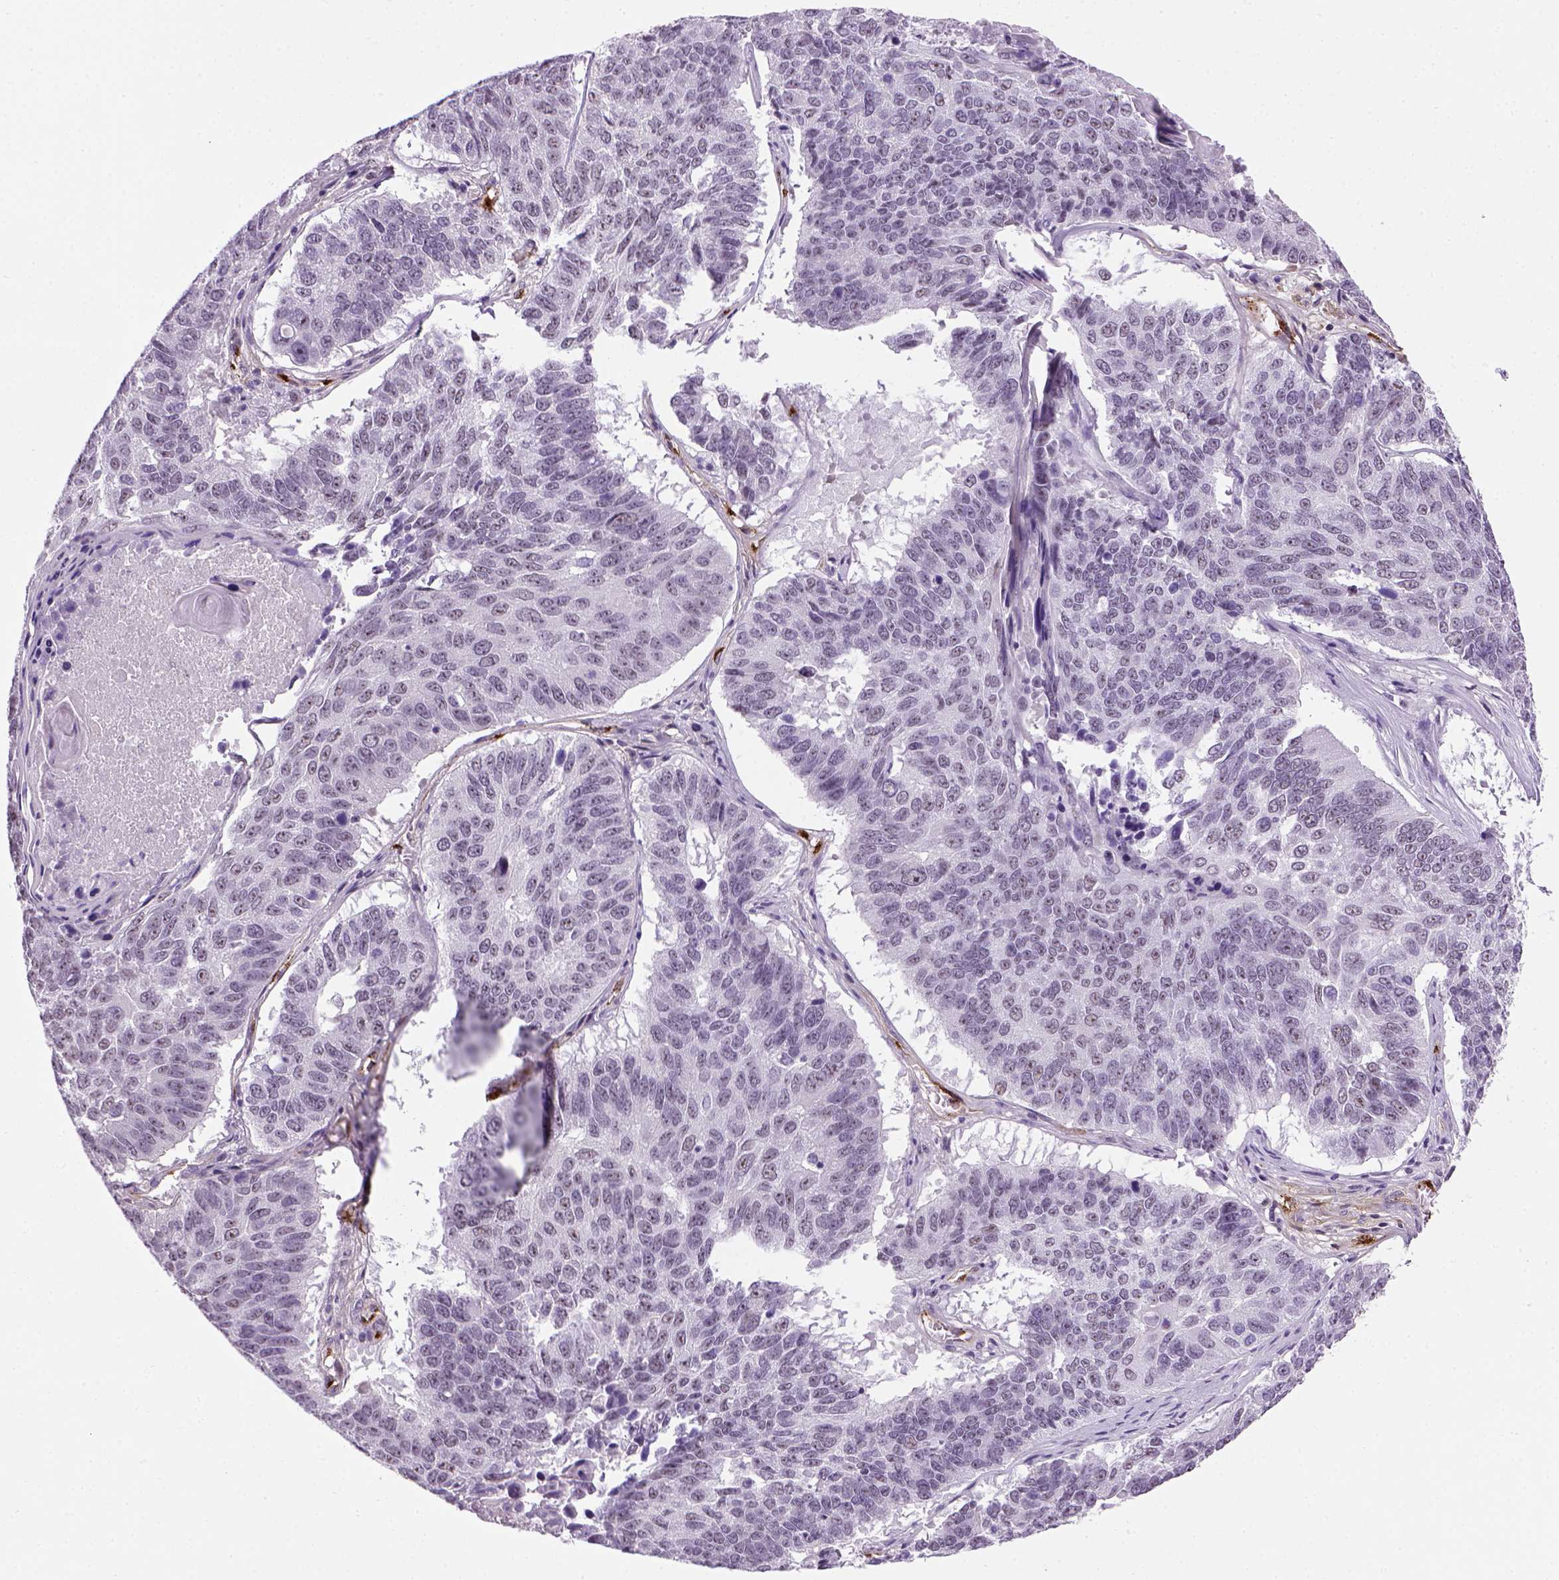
{"staining": {"intensity": "negative", "quantity": "none", "location": "none"}, "tissue": "lung cancer", "cell_type": "Tumor cells", "image_type": "cancer", "snomed": [{"axis": "morphology", "description": "Squamous cell carcinoma, NOS"}, {"axis": "topography", "description": "Lung"}], "caption": "Immunohistochemistry micrograph of lung cancer stained for a protein (brown), which demonstrates no expression in tumor cells.", "gene": "VWF", "patient": {"sex": "male", "age": 73}}